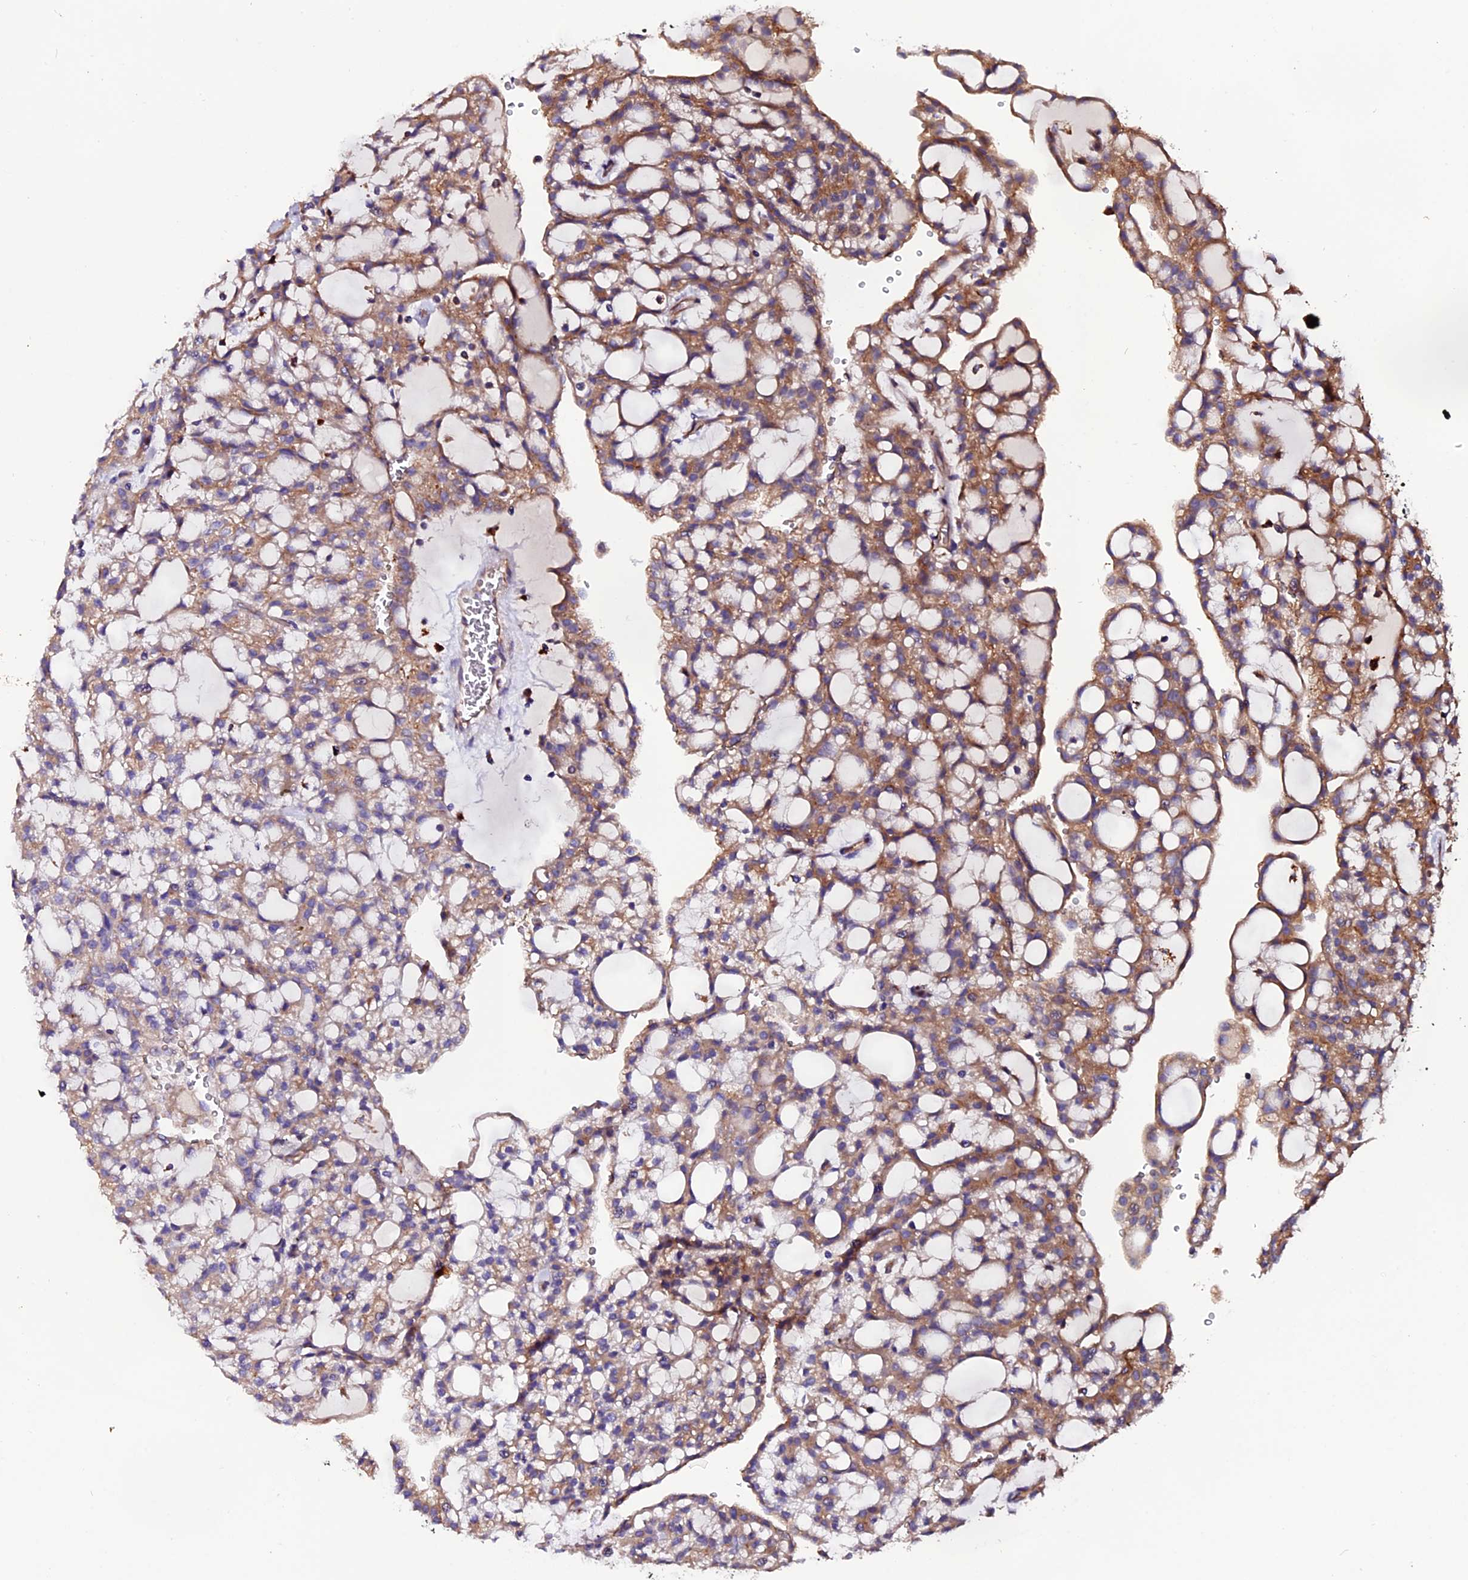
{"staining": {"intensity": "moderate", "quantity": "25%-75%", "location": "cytoplasmic/membranous"}, "tissue": "renal cancer", "cell_type": "Tumor cells", "image_type": "cancer", "snomed": [{"axis": "morphology", "description": "Adenocarcinoma, NOS"}, {"axis": "topography", "description": "Kidney"}], "caption": "Adenocarcinoma (renal) stained for a protein (brown) exhibits moderate cytoplasmic/membranous positive positivity in about 25%-75% of tumor cells.", "gene": "CLN5", "patient": {"sex": "male", "age": 63}}